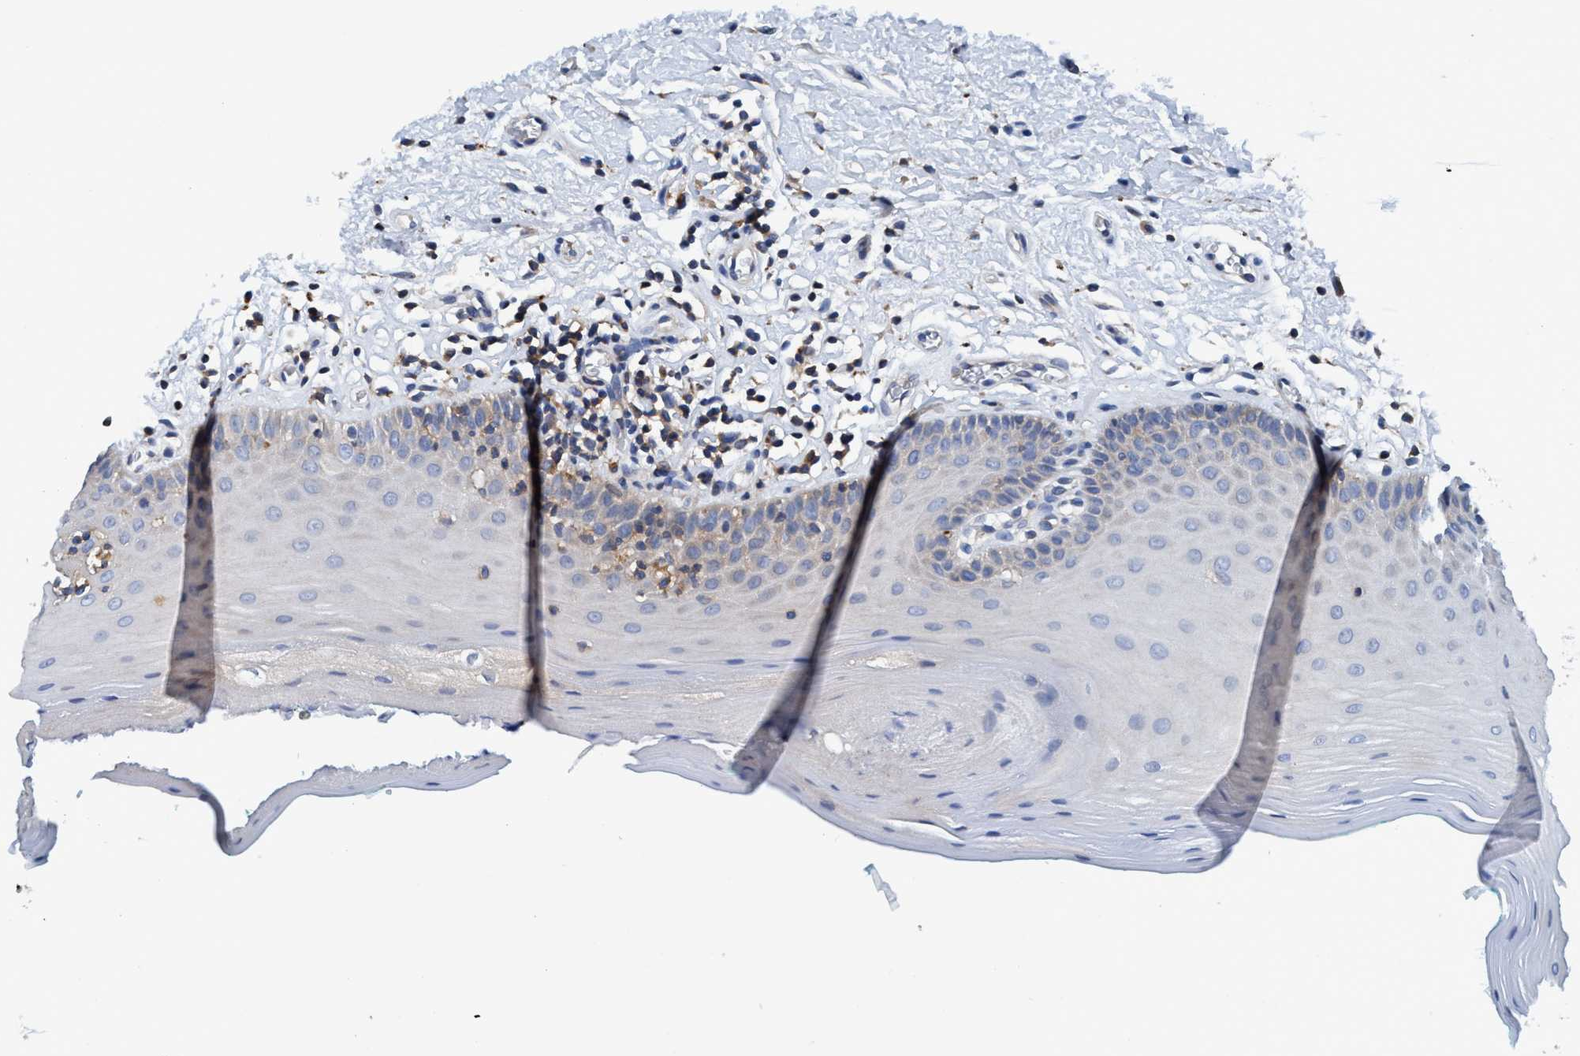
{"staining": {"intensity": "weak", "quantity": "25%-75%", "location": "cytoplasmic/membranous"}, "tissue": "oral mucosa", "cell_type": "Squamous epithelial cells", "image_type": "normal", "snomed": [{"axis": "morphology", "description": "Normal tissue, NOS"}, {"axis": "topography", "description": "Skeletal muscle"}, {"axis": "topography", "description": "Oral tissue"}], "caption": "A photomicrograph of oral mucosa stained for a protein exhibits weak cytoplasmic/membranous brown staining in squamous epithelial cells. Using DAB (brown) and hematoxylin (blue) stains, captured at high magnification using brightfield microscopy.", "gene": "ENDOG", "patient": {"sex": "male", "age": 58}}